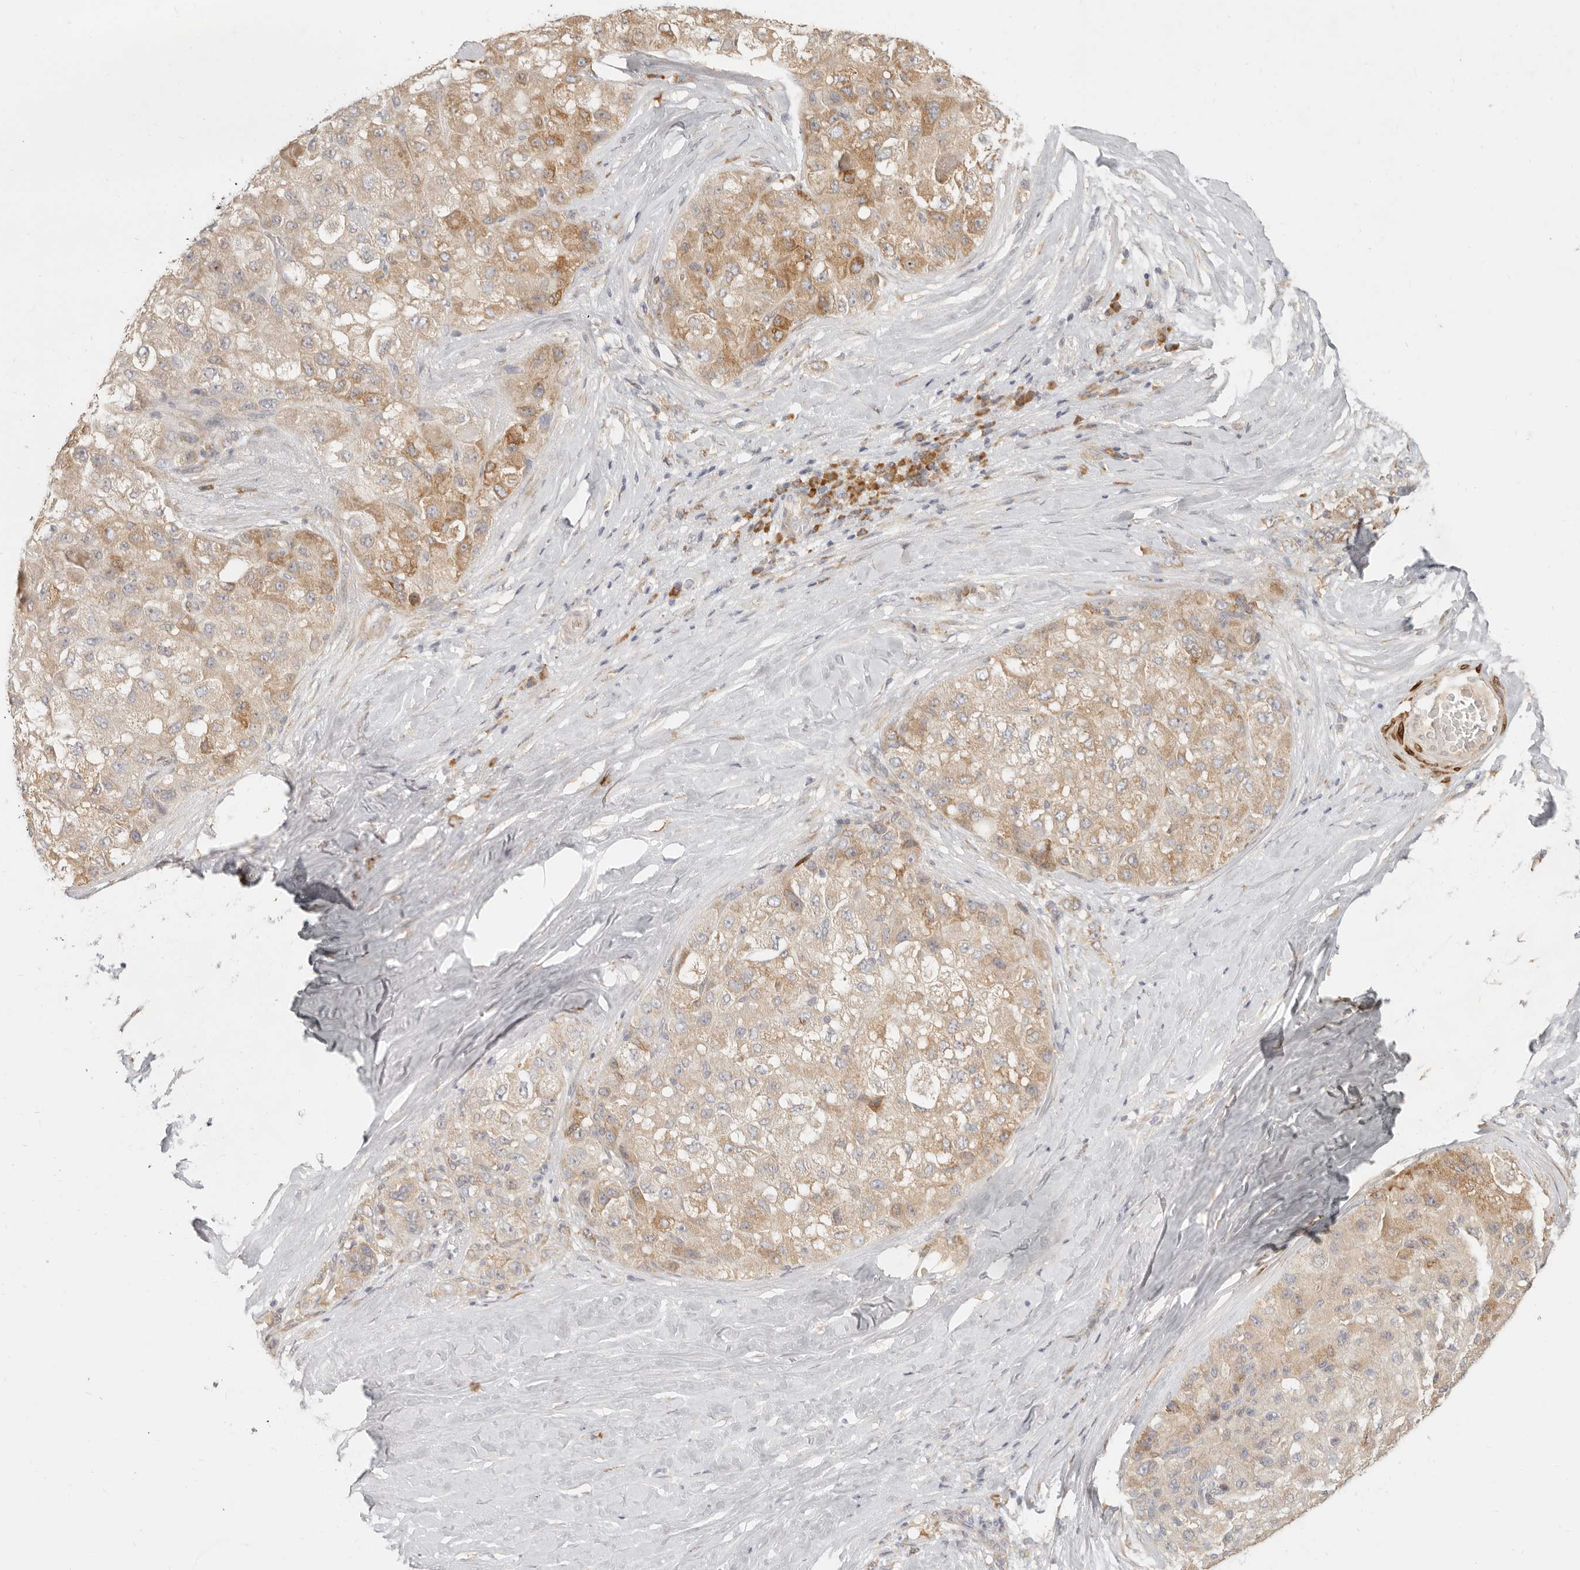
{"staining": {"intensity": "moderate", "quantity": ">75%", "location": "cytoplasmic/membranous"}, "tissue": "liver cancer", "cell_type": "Tumor cells", "image_type": "cancer", "snomed": [{"axis": "morphology", "description": "Carcinoma, Hepatocellular, NOS"}, {"axis": "topography", "description": "Liver"}], "caption": "The photomicrograph reveals a brown stain indicating the presence of a protein in the cytoplasmic/membranous of tumor cells in liver hepatocellular carcinoma. The staining was performed using DAB, with brown indicating positive protein expression. Nuclei are stained blue with hematoxylin.", "gene": "PABPC4", "patient": {"sex": "male", "age": 80}}